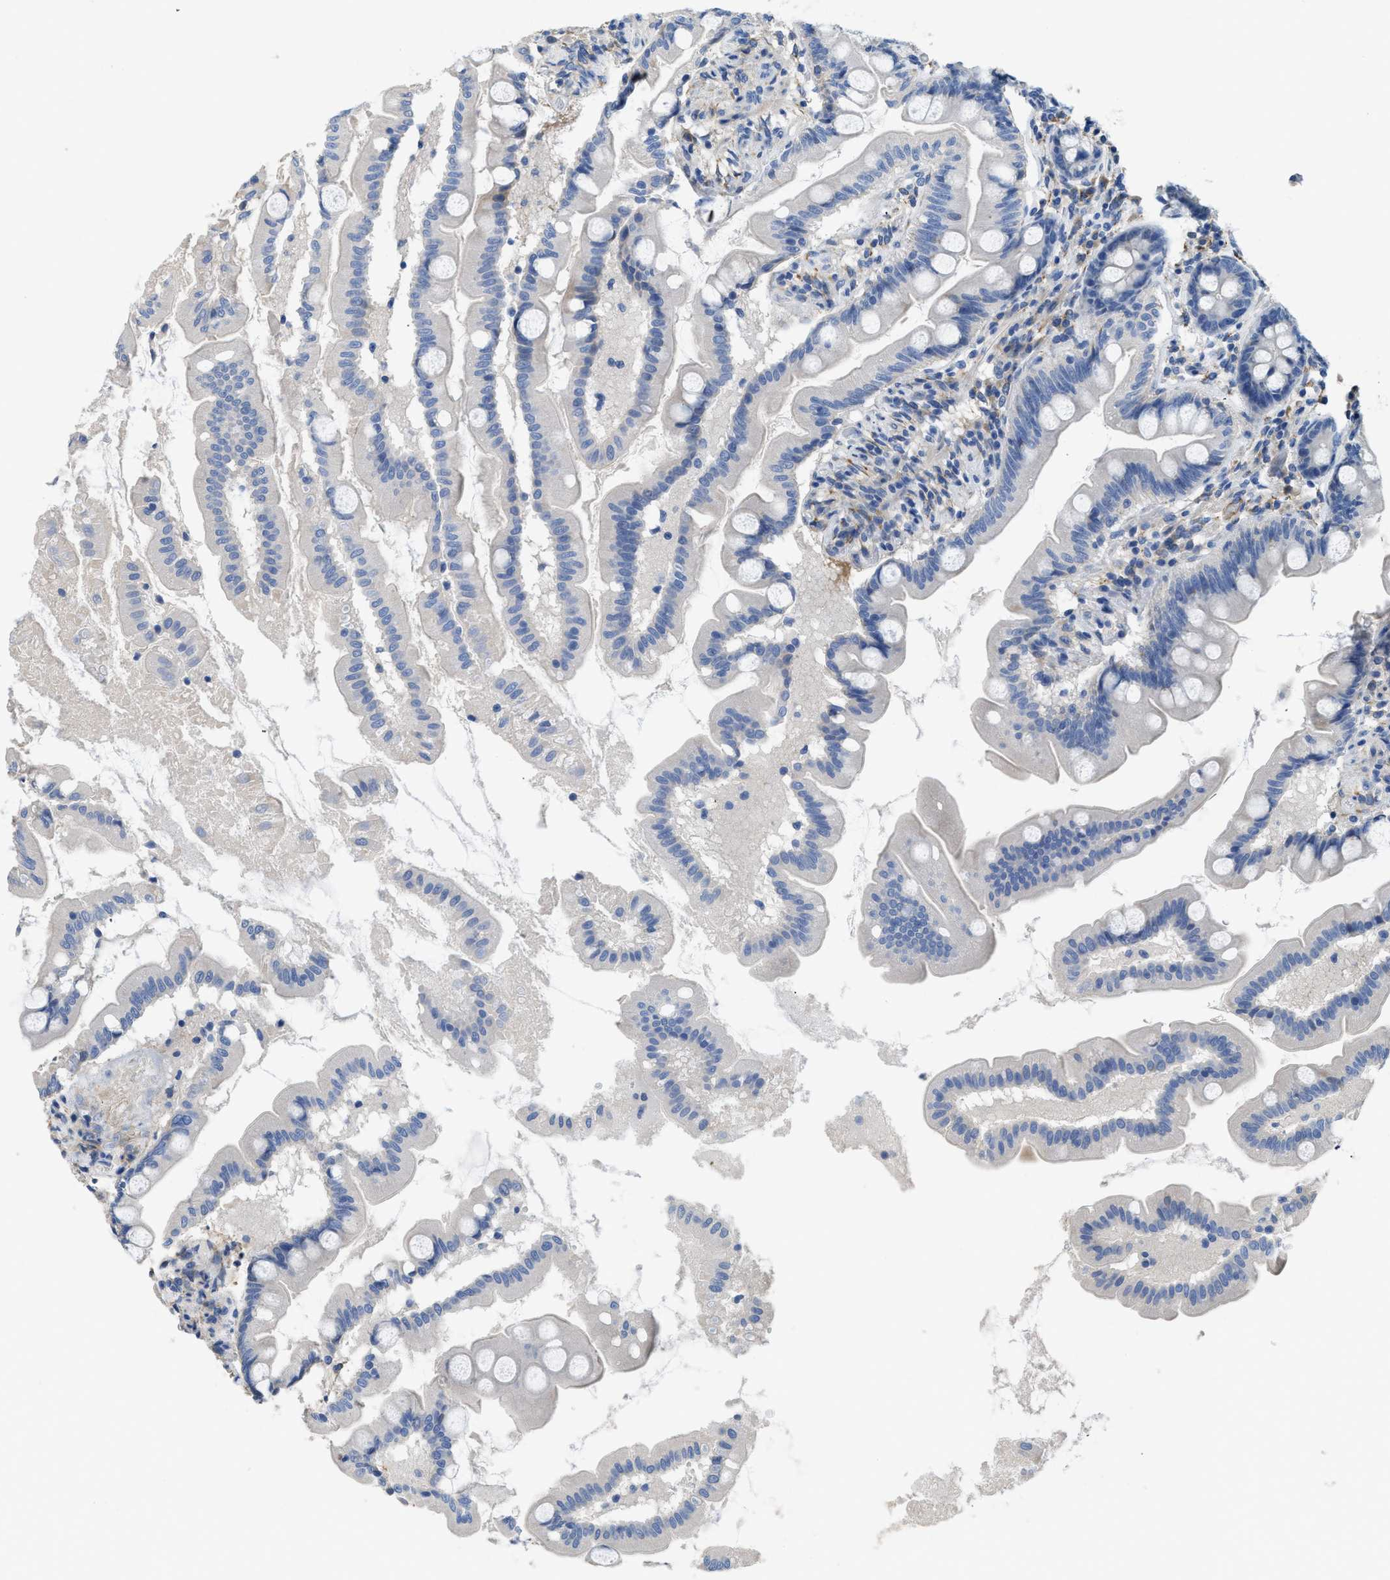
{"staining": {"intensity": "negative", "quantity": "none", "location": "none"}, "tissue": "small intestine", "cell_type": "Glandular cells", "image_type": "normal", "snomed": [{"axis": "morphology", "description": "Normal tissue, NOS"}, {"axis": "topography", "description": "Small intestine"}], "caption": "An image of small intestine stained for a protein reveals no brown staining in glandular cells.", "gene": "C1S", "patient": {"sex": "female", "age": 56}}